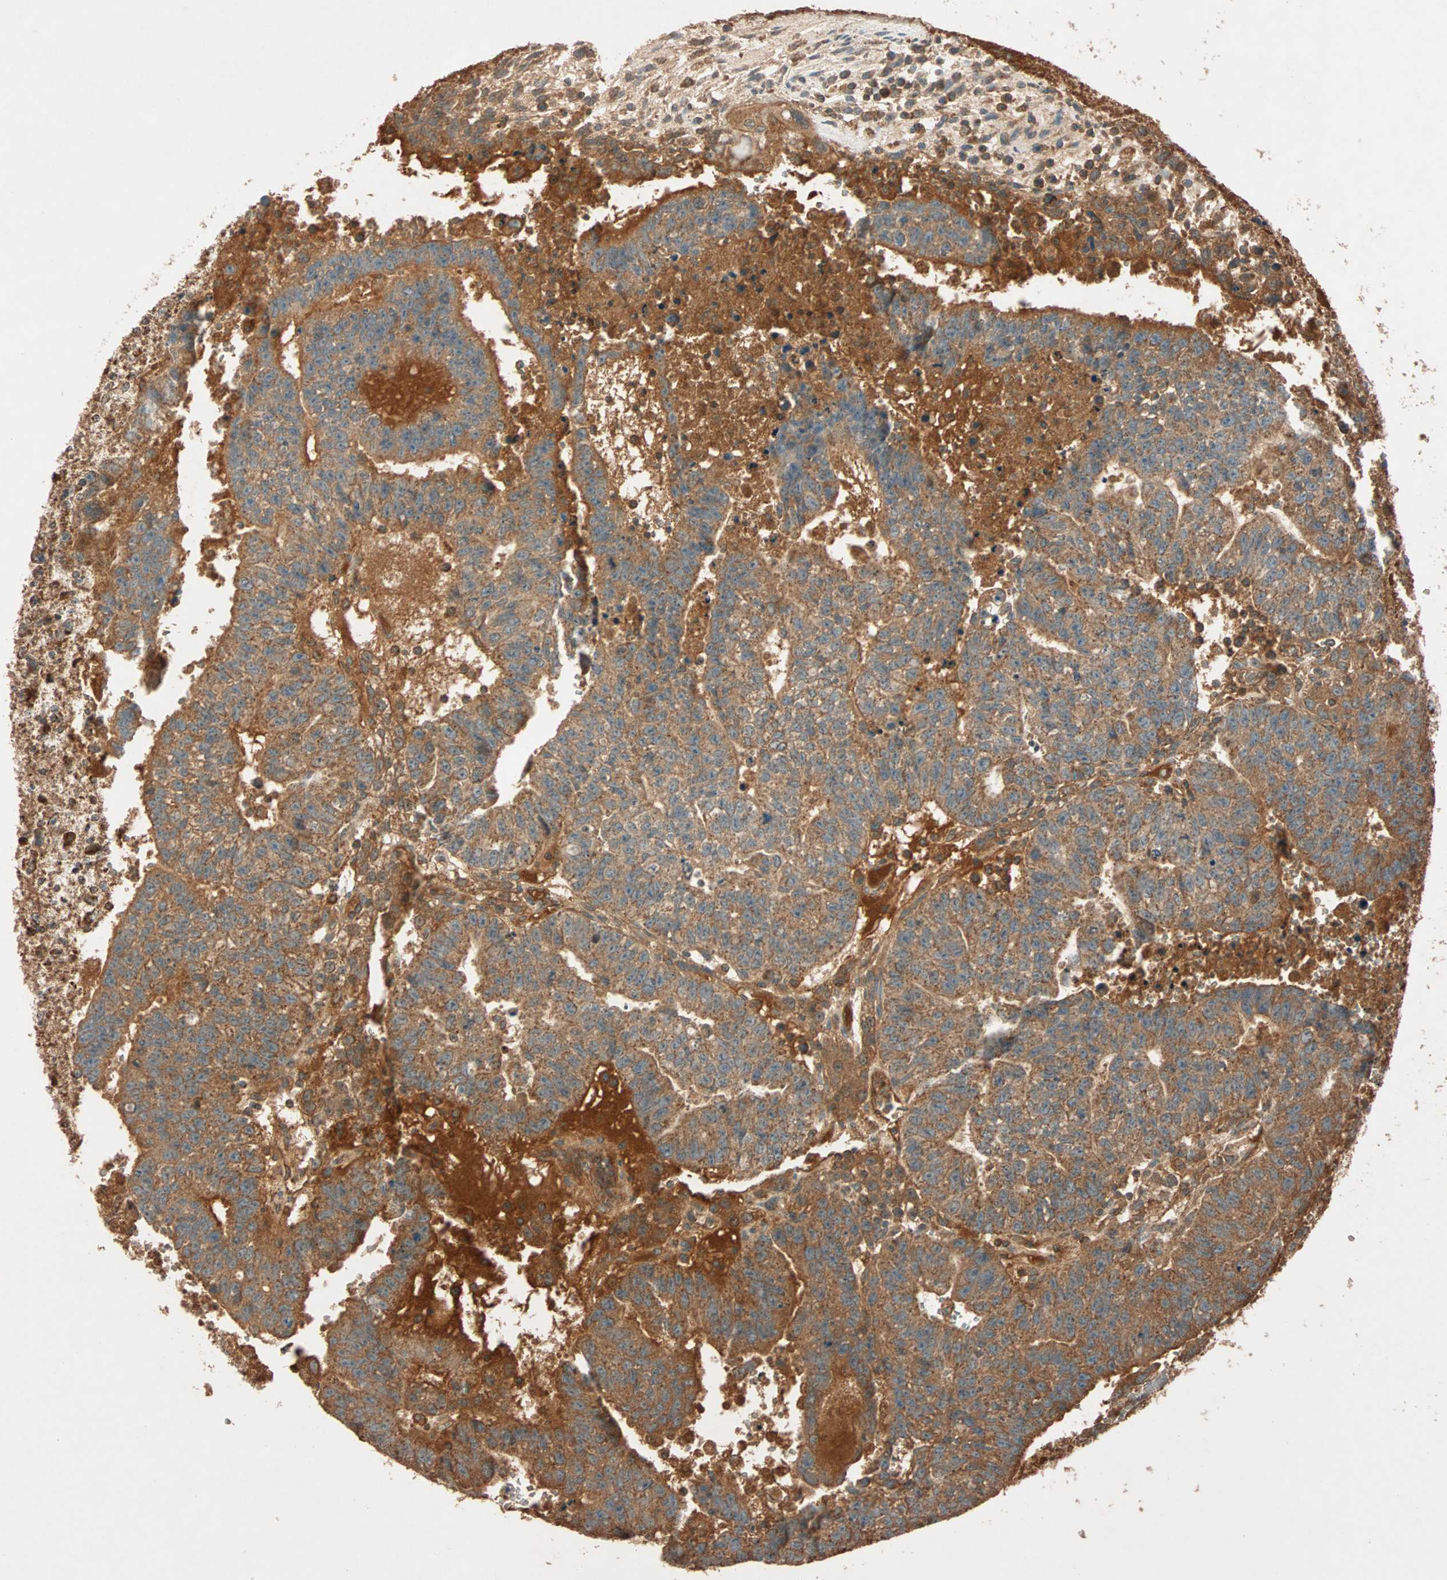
{"staining": {"intensity": "moderate", "quantity": ">75%", "location": "cytoplasmic/membranous"}, "tissue": "testis cancer", "cell_type": "Tumor cells", "image_type": "cancer", "snomed": [{"axis": "morphology", "description": "Seminoma, NOS"}, {"axis": "morphology", "description": "Carcinoma, Embryonal, NOS"}, {"axis": "topography", "description": "Testis"}], "caption": "A brown stain highlights moderate cytoplasmic/membranous positivity of a protein in embryonal carcinoma (testis) tumor cells.", "gene": "MAPK1", "patient": {"sex": "male", "age": 52}}